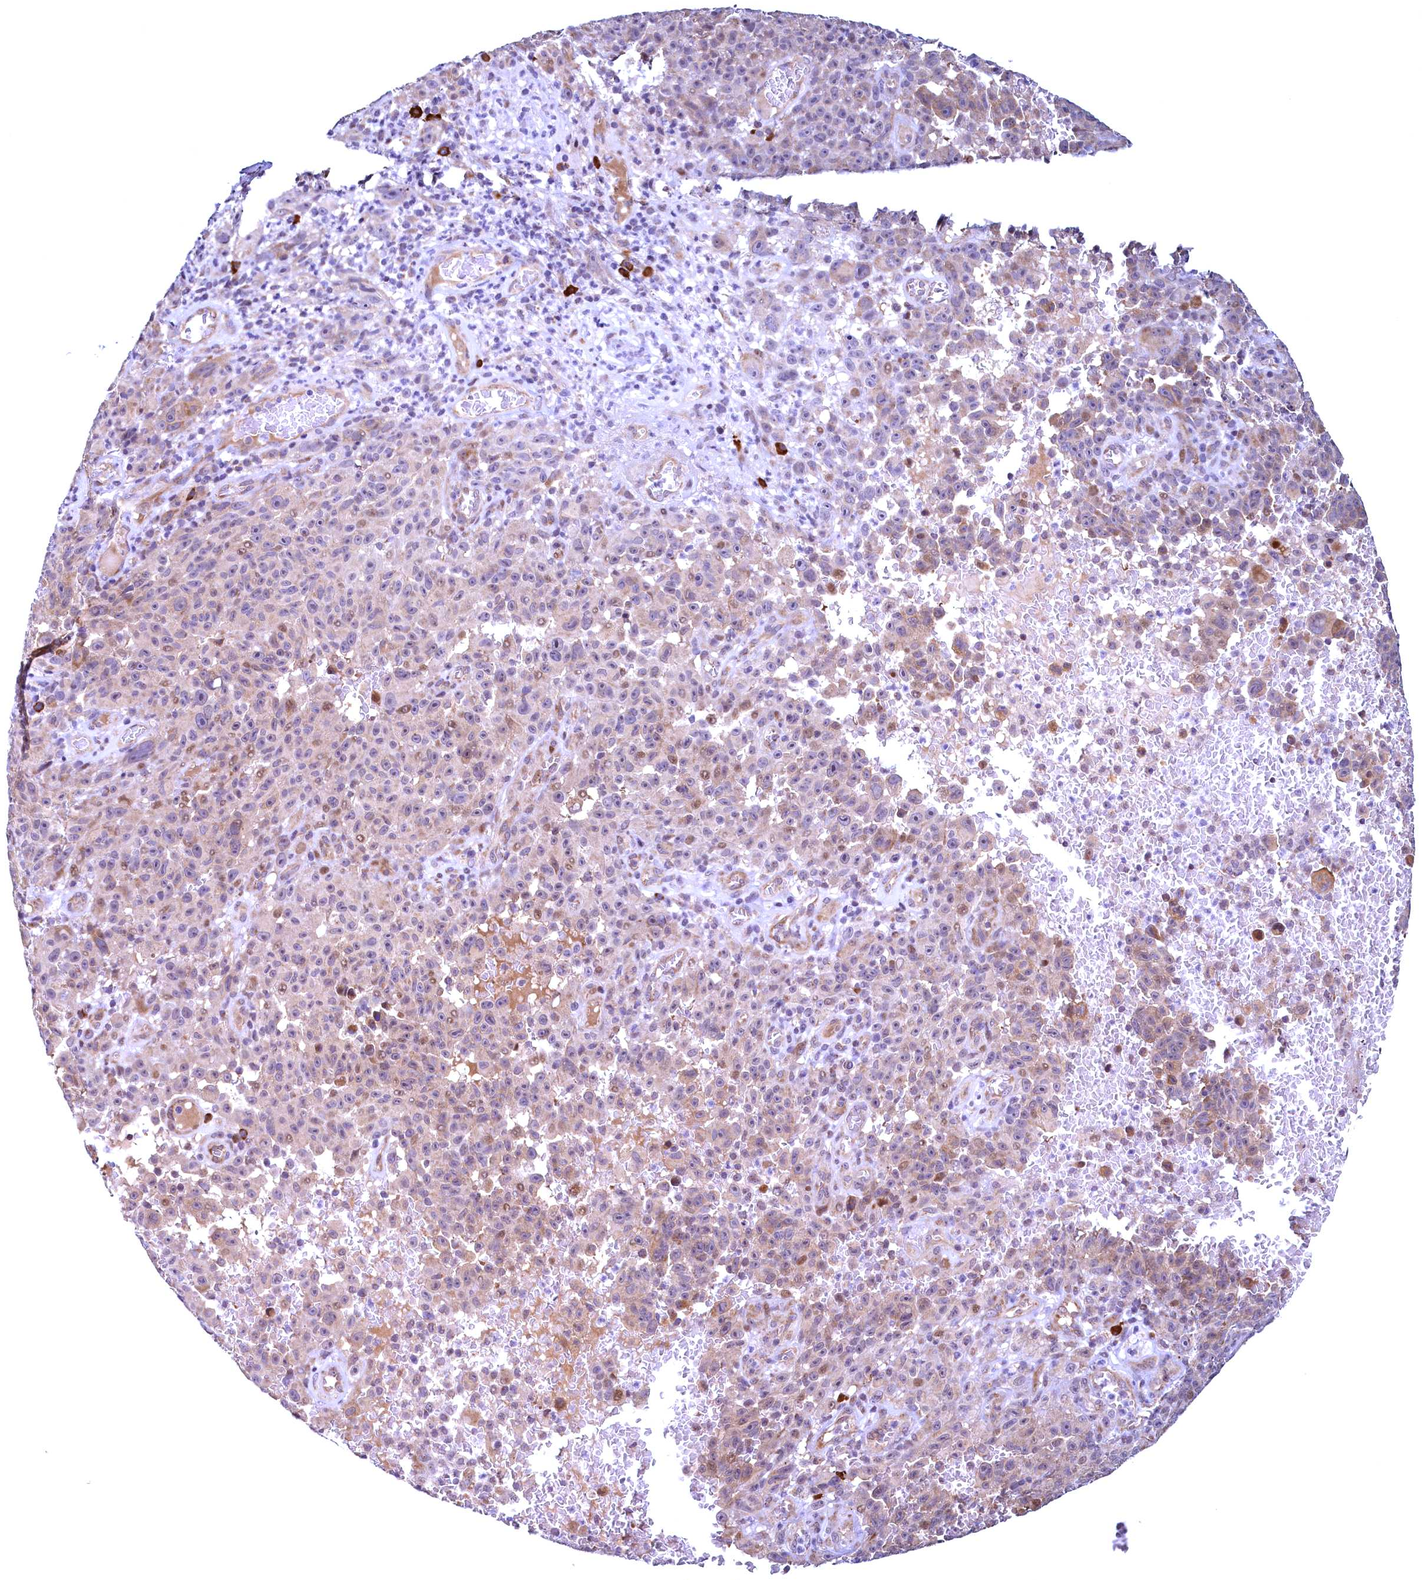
{"staining": {"intensity": "weak", "quantity": "<25%", "location": "cytoplasmic/membranous"}, "tissue": "melanoma", "cell_type": "Tumor cells", "image_type": "cancer", "snomed": [{"axis": "morphology", "description": "Malignant melanoma, NOS"}, {"axis": "topography", "description": "Skin"}], "caption": "An immunohistochemistry micrograph of malignant melanoma is shown. There is no staining in tumor cells of malignant melanoma. The staining was performed using DAB to visualize the protein expression in brown, while the nuclei were stained in blue with hematoxylin (Magnification: 20x).", "gene": "RBFA", "patient": {"sex": "female", "age": 82}}